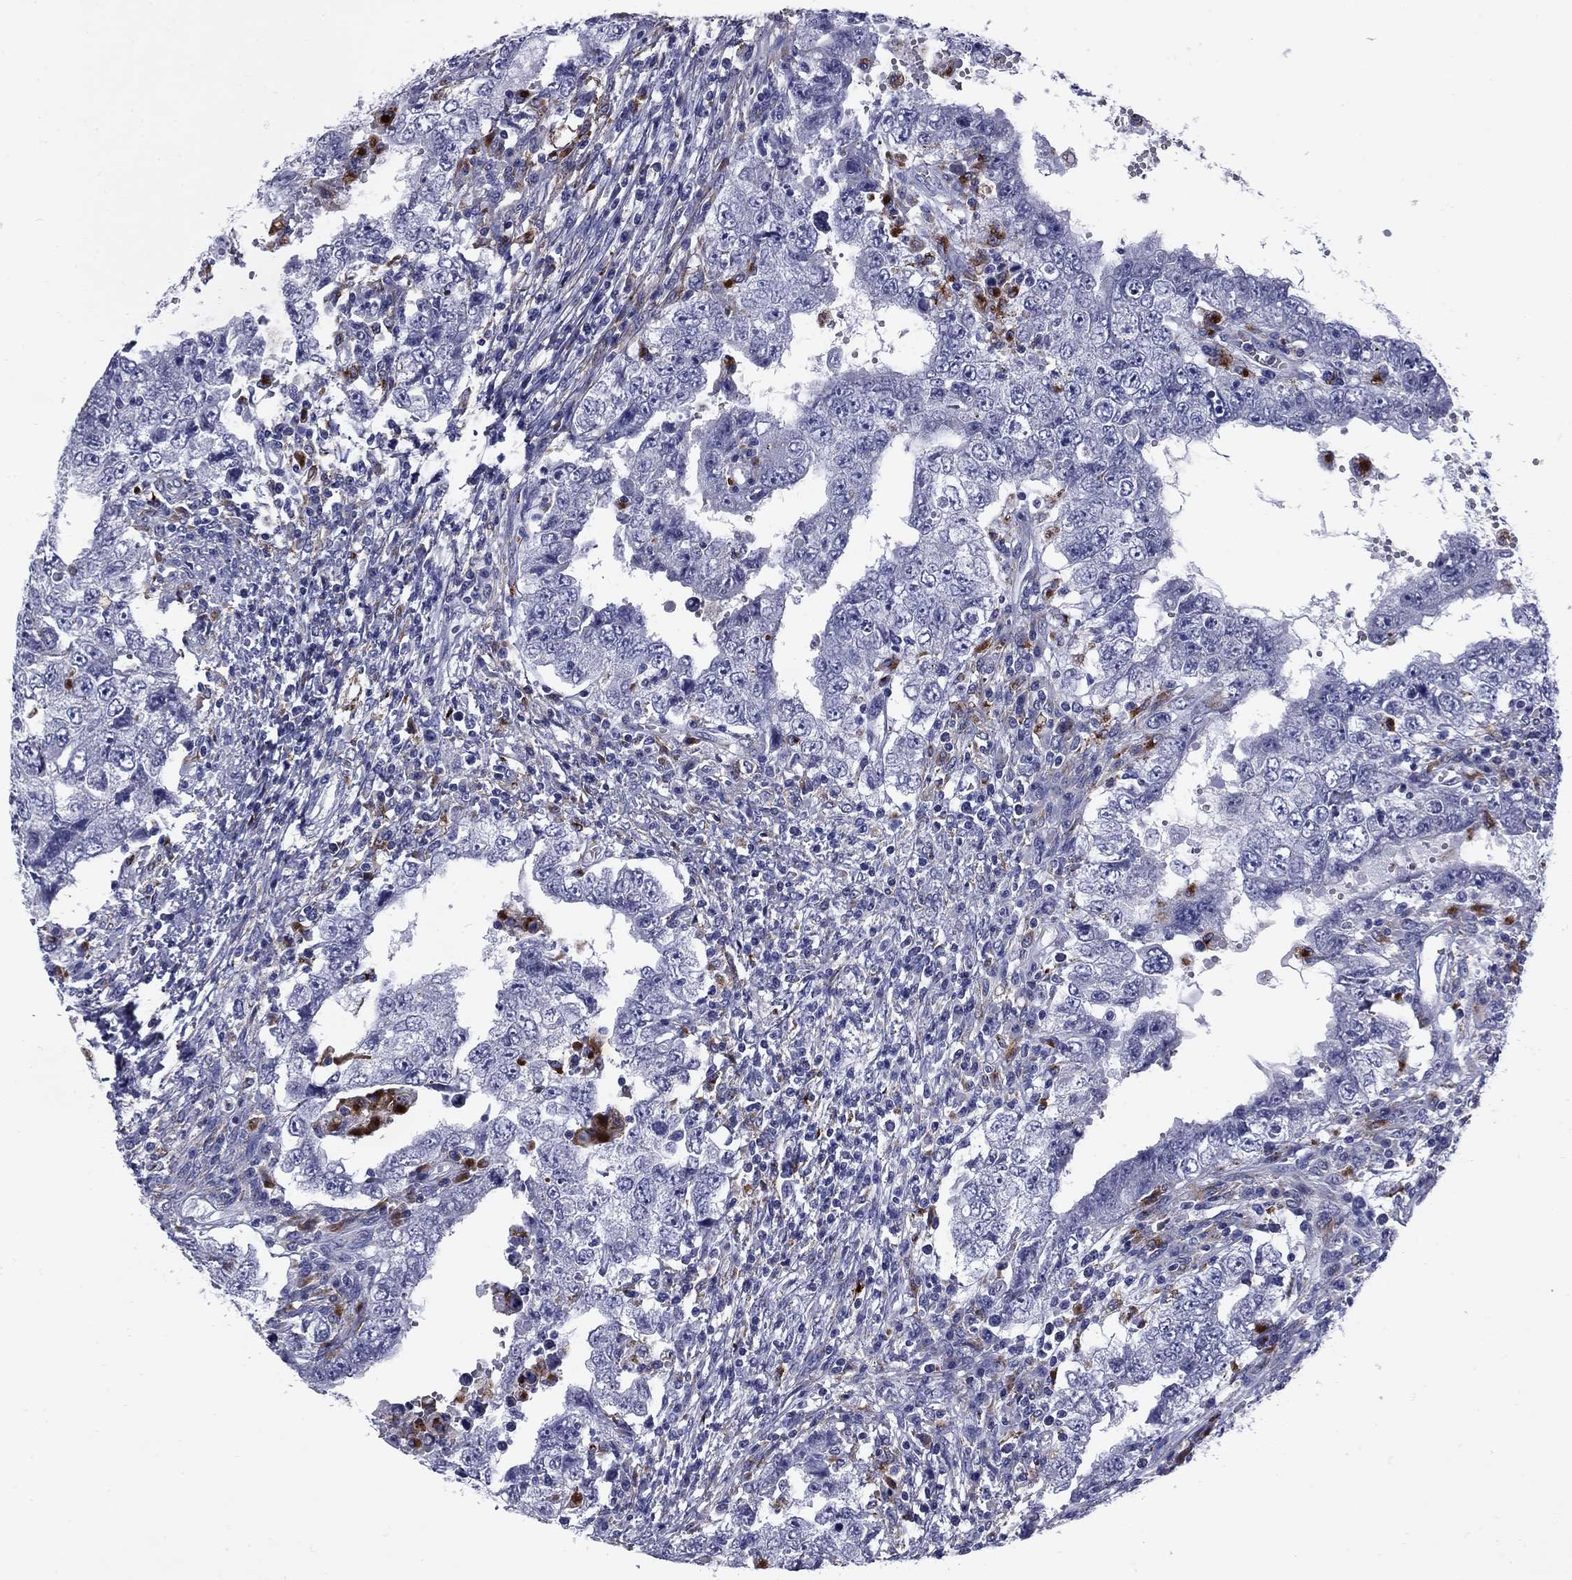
{"staining": {"intensity": "negative", "quantity": "none", "location": "none"}, "tissue": "testis cancer", "cell_type": "Tumor cells", "image_type": "cancer", "snomed": [{"axis": "morphology", "description": "Carcinoma, Embryonal, NOS"}, {"axis": "topography", "description": "Testis"}], "caption": "IHC of embryonal carcinoma (testis) exhibits no positivity in tumor cells.", "gene": "MADCAM1", "patient": {"sex": "male", "age": 26}}